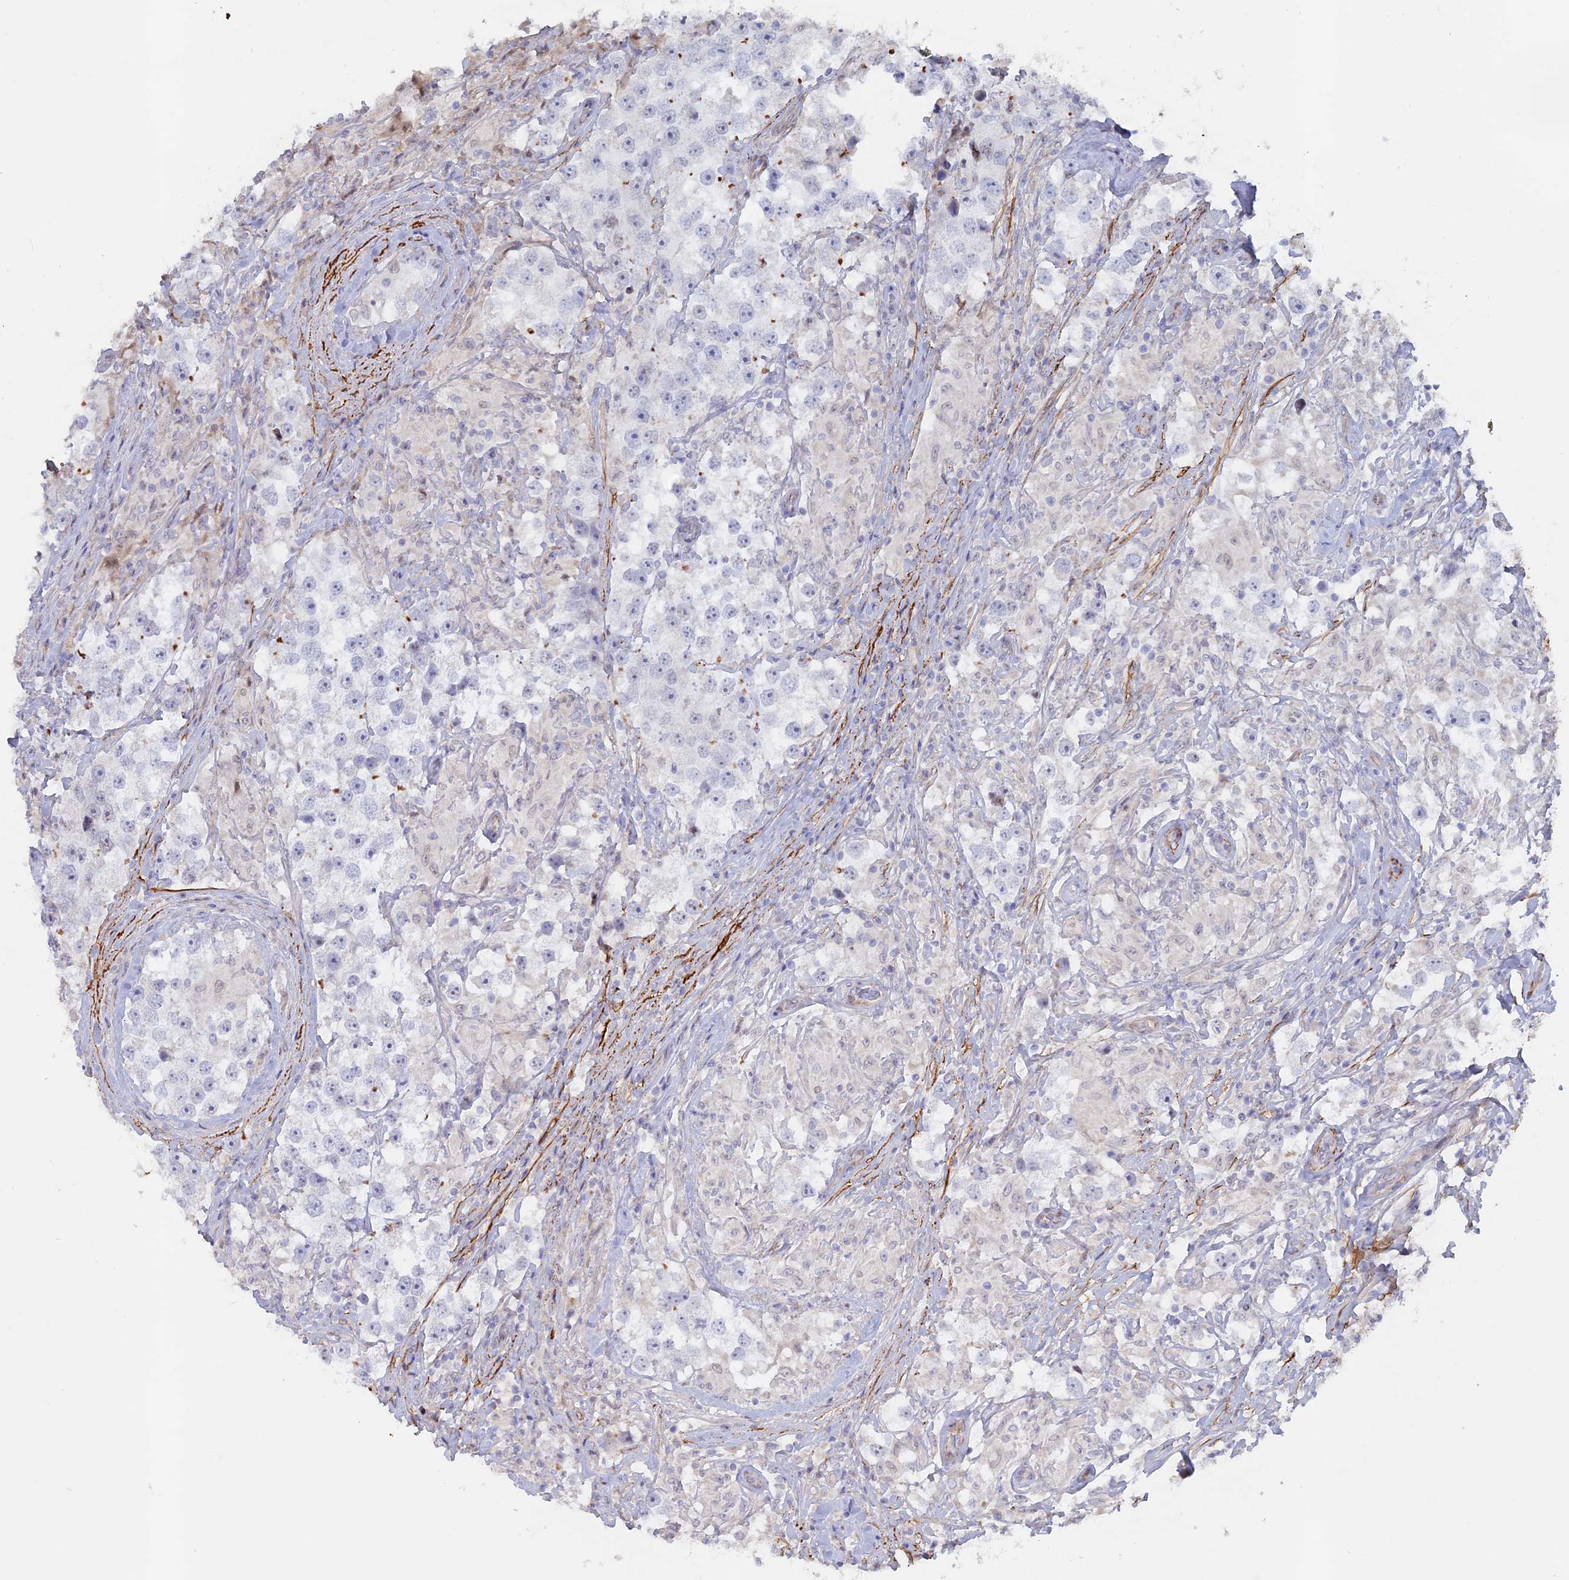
{"staining": {"intensity": "negative", "quantity": "none", "location": "none"}, "tissue": "testis cancer", "cell_type": "Tumor cells", "image_type": "cancer", "snomed": [{"axis": "morphology", "description": "Seminoma, NOS"}, {"axis": "topography", "description": "Testis"}], "caption": "DAB immunohistochemical staining of human testis cancer reveals no significant expression in tumor cells.", "gene": "CCDC154", "patient": {"sex": "male", "age": 46}}